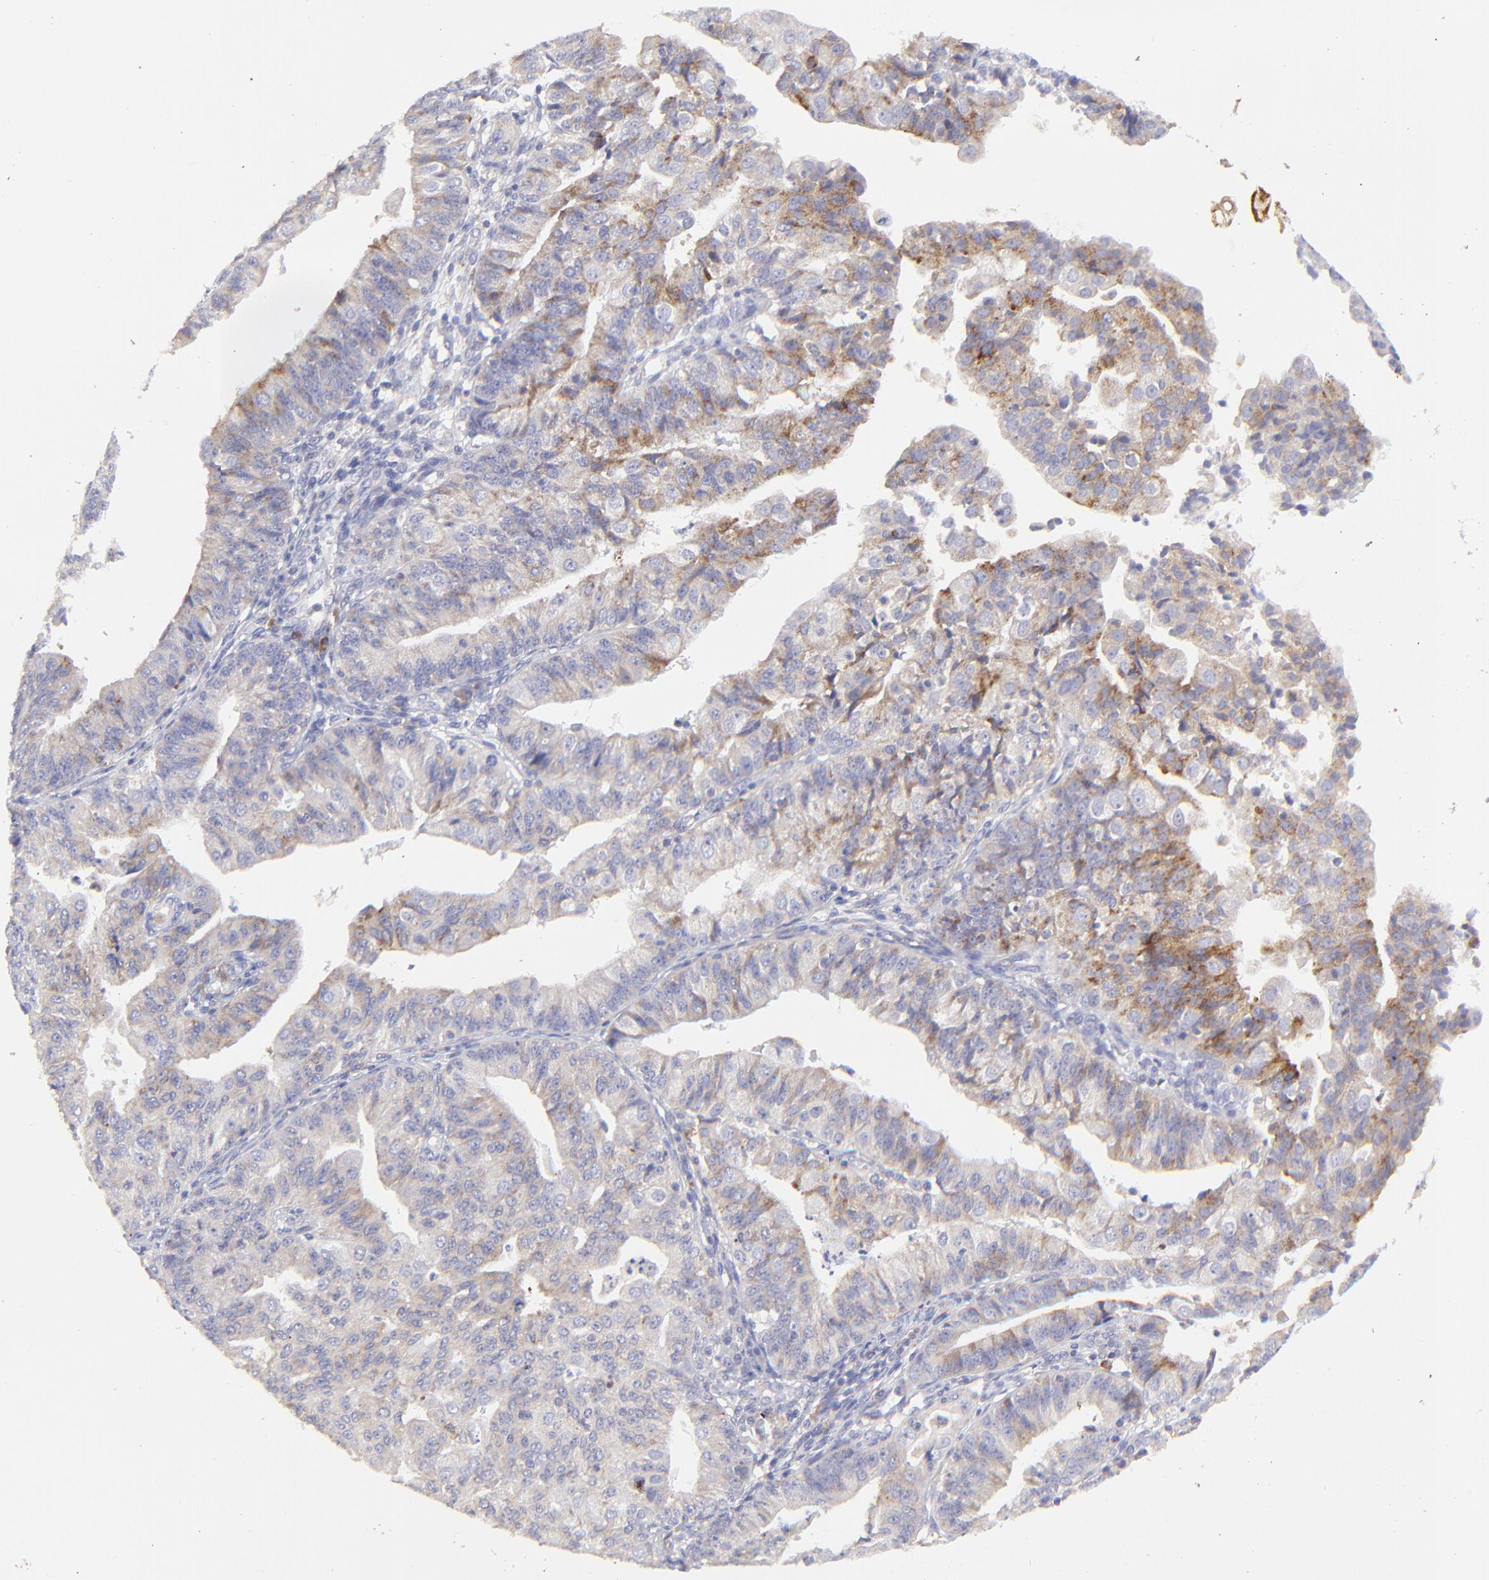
{"staining": {"intensity": "moderate", "quantity": "<25%", "location": "cytoplasmic/membranous"}, "tissue": "endometrial cancer", "cell_type": "Tumor cells", "image_type": "cancer", "snomed": [{"axis": "morphology", "description": "Adenocarcinoma, NOS"}, {"axis": "topography", "description": "Endometrium"}], "caption": "Immunohistochemical staining of human endometrial cancer (adenocarcinoma) displays low levels of moderate cytoplasmic/membranous positivity in approximately <25% of tumor cells.", "gene": "LHFPL1", "patient": {"sex": "female", "age": 56}}